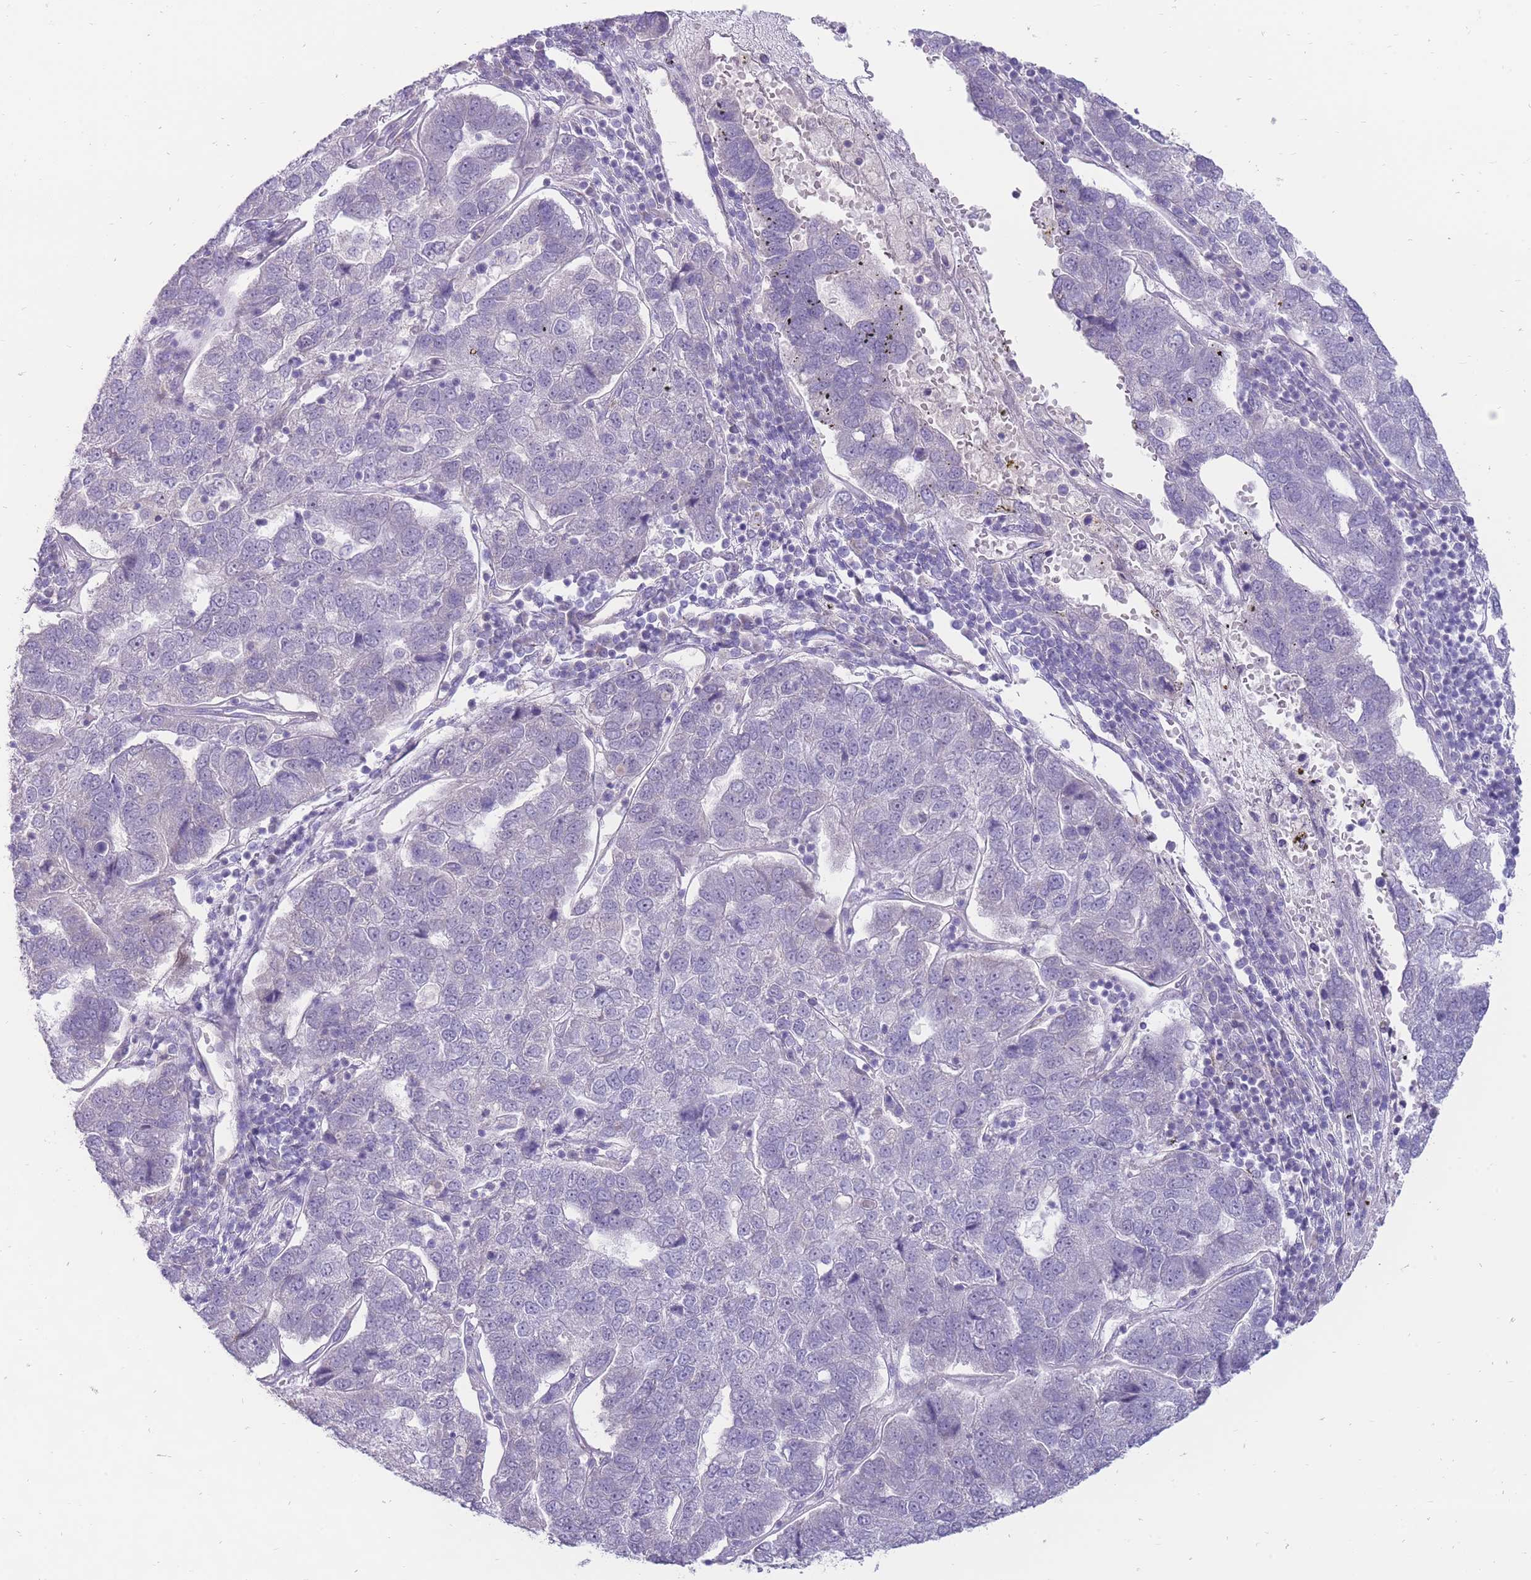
{"staining": {"intensity": "negative", "quantity": "none", "location": "none"}, "tissue": "pancreatic cancer", "cell_type": "Tumor cells", "image_type": "cancer", "snomed": [{"axis": "morphology", "description": "Adenocarcinoma, NOS"}, {"axis": "topography", "description": "Pancreas"}], "caption": "Pancreatic cancer (adenocarcinoma) was stained to show a protein in brown. There is no significant staining in tumor cells.", "gene": "ERICH4", "patient": {"sex": "female", "age": 61}}